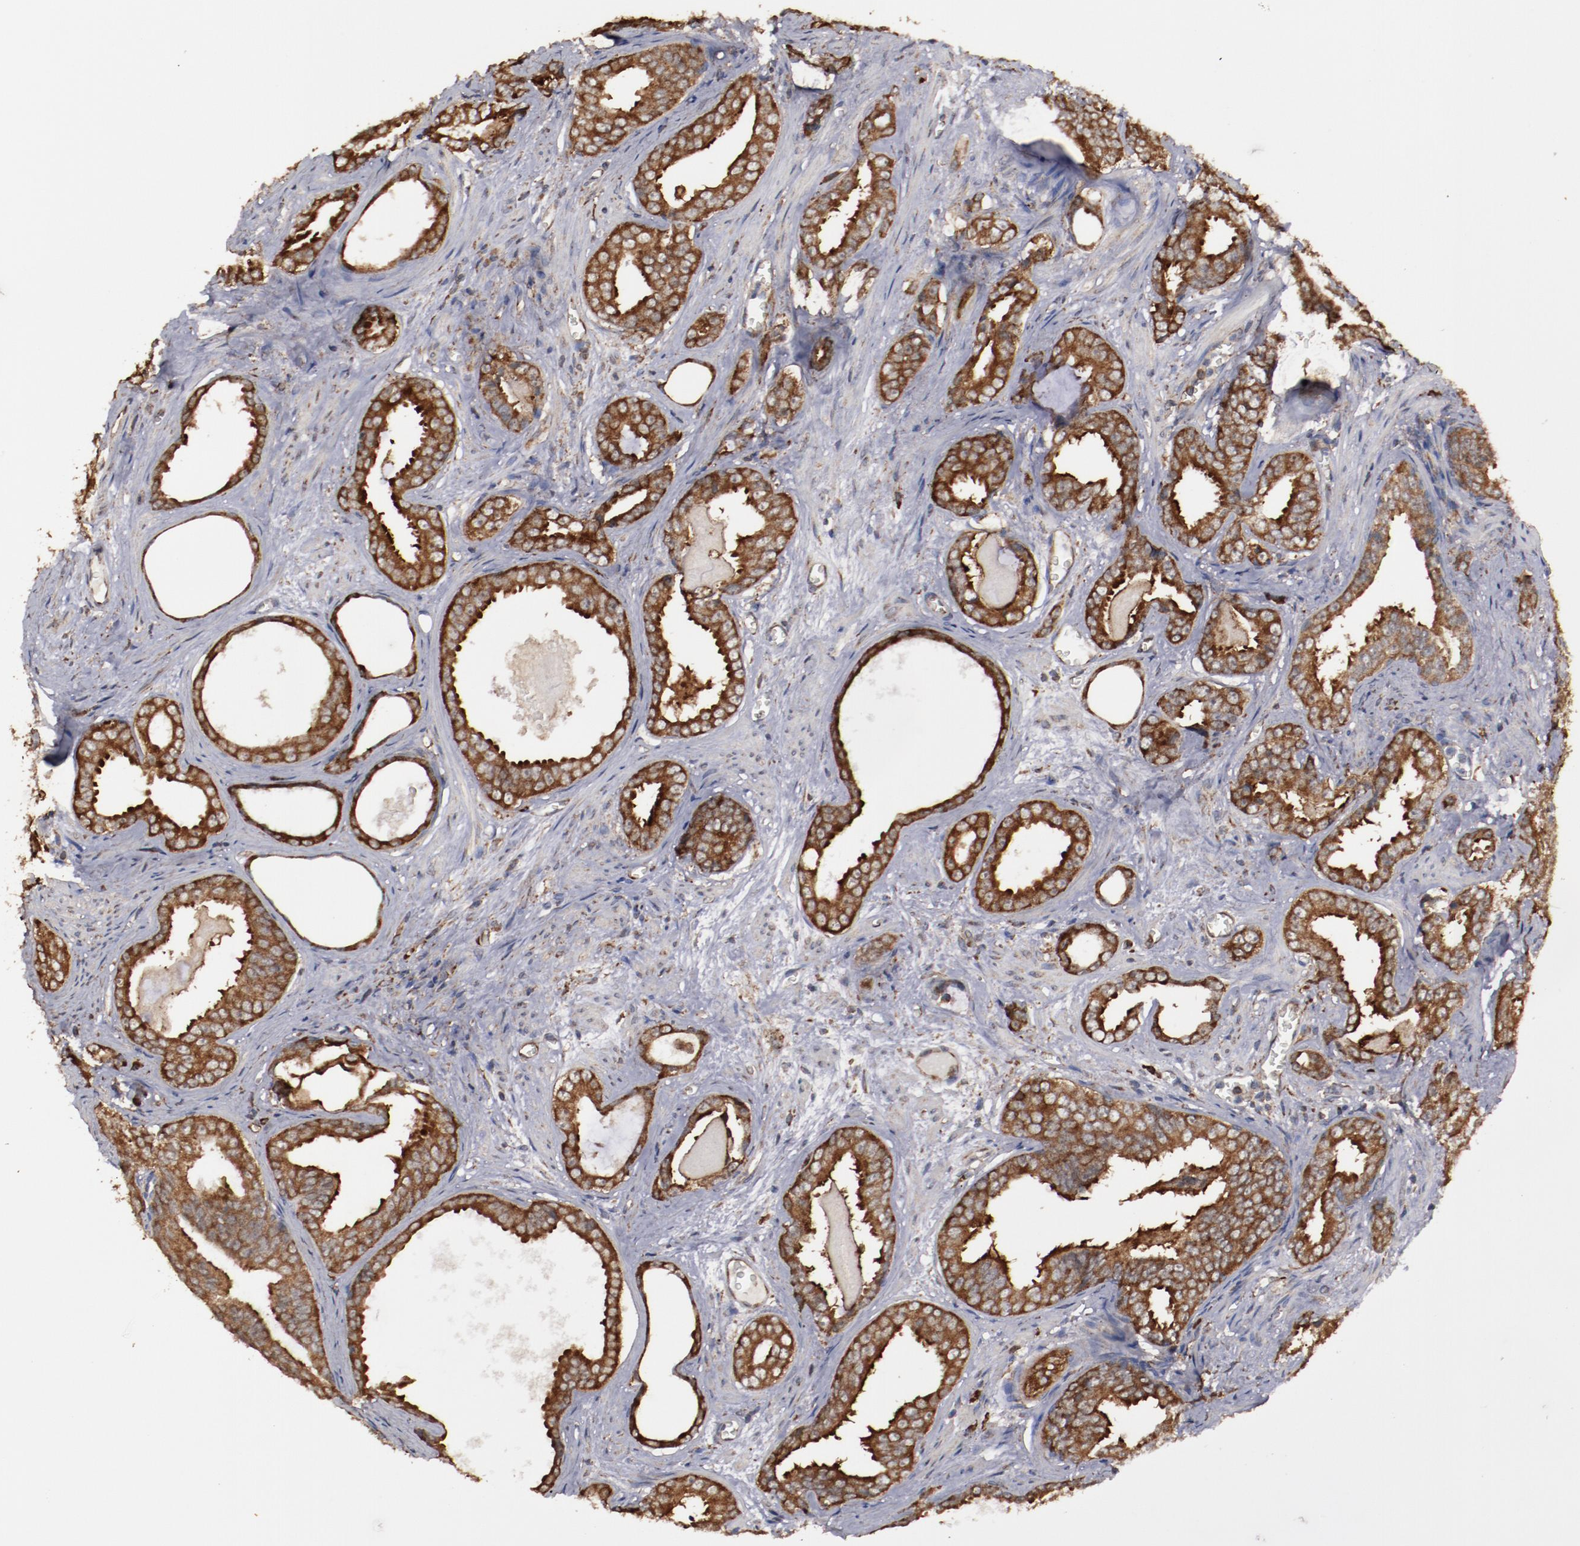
{"staining": {"intensity": "moderate", "quantity": ">75%", "location": "cytoplasmic/membranous"}, "tissue": "prostate cancer", "cell_type": "Tumor cells", "image_type": "cancer", "snomed": [{"axis": "morphology", "description": "Adenocarcinoma, Medium grade"}, {"axis": "topography", "description": "Prostate"}], "caption": "IHC (DAB) staining of prostate adenocarcinoma (medium-grade) shows moderate cytoplasmic/membranous protein expression in approximately >75% of tumor cells.", "gene": "RPS4Y1", "patient": {"sex": "male", "age": 79}}